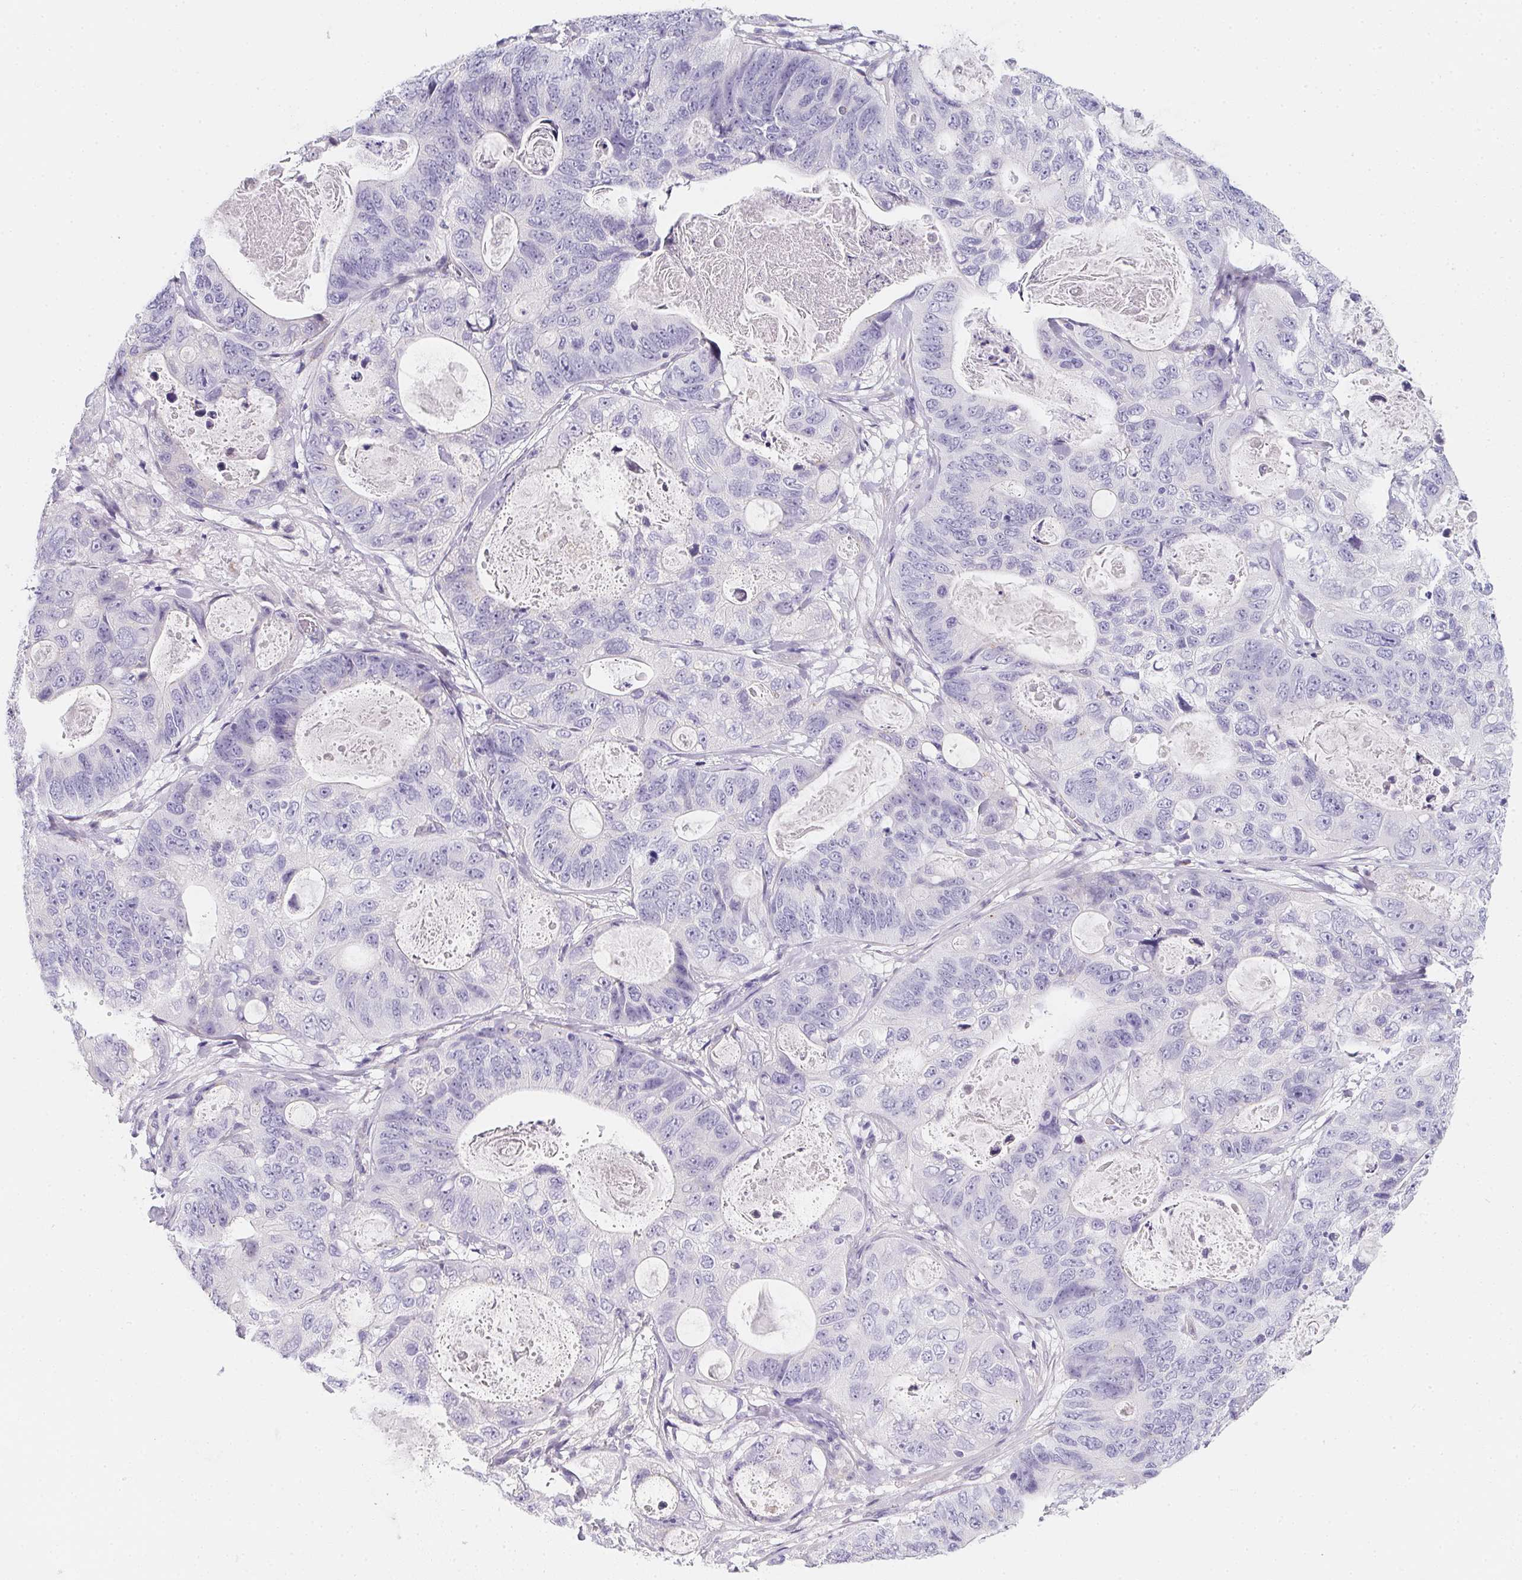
{"staining": {"intensity": "negative", "quantity": "none", "location": "none"}, "tissue": "stomach cancer", "cell_type": "Tumor cells", "image_type": "cancer", "snomed": [{"axis": "morphology", "description": "Normal tissue, NOS"}, {"axis": "morphology", "description": "Adenocarcinoma, NOS"}, {"axis": "topography", "description": "Stomach"}], "caption": "DAB (3,3'-diaminobenzidine) immunohistochemical staining of human stomach cancer (adenocarcinoma) exhibits no significant positivity in tumor cells.", "gene": "MAP1A", "patient": {"sex": "female", "age": 89}}